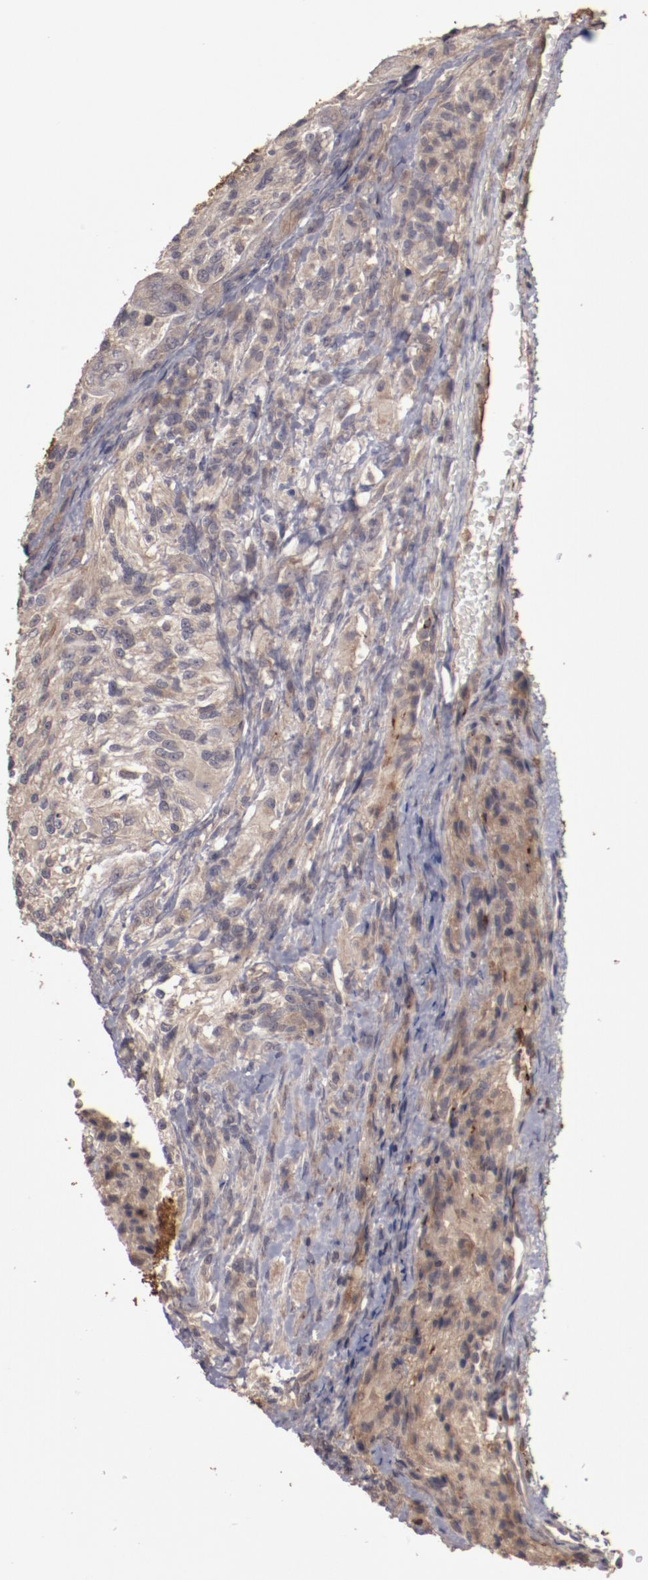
{"staining": {"intensity": "moderate", "quantity": ">75%", "location": "cytoplasmic/membranous"}, "tissue": "glioma", "cell_type": "Tumor cells", "image_type": "cancer", "snomed": [{"axis": "morphology", "description": "Normal tissue, NOS"}, {"axis": "morphology", "description": "Glioma, malignant, High grade"}, {"axis": "topography", "description": "Cerebral cortex"}], "caption": "DAB (3,3'-diaminobenzidine) immunohistochemical staining of human glioma demonstrates moderate cytoplasmic/membranous protein positivity in approximately >75% of tumor cells.", "gene": "LRRC75B", "patient": {"sex": "male", "age": 56}}